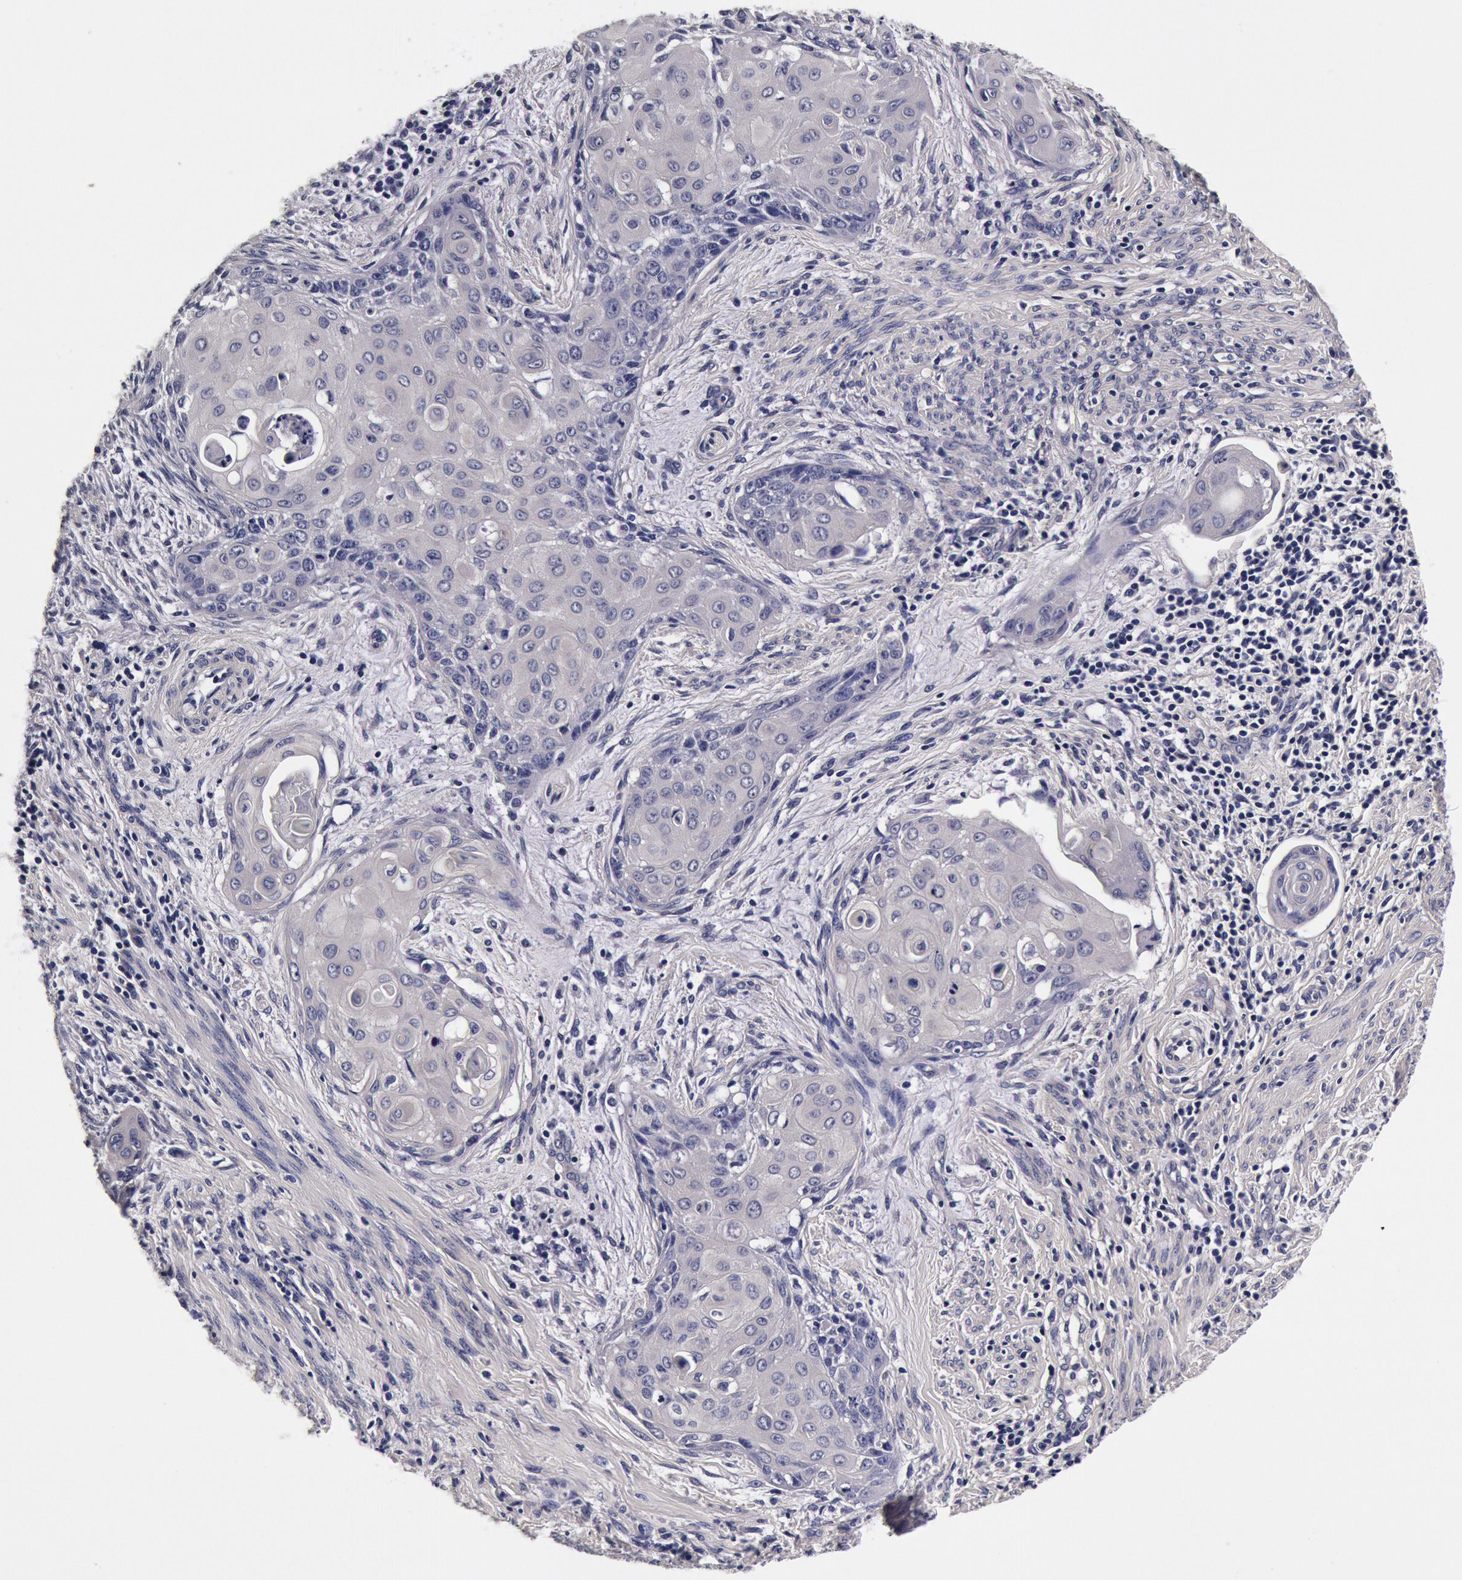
{"staining": {"intensity": "negative", "quantity": "none", "location": "none"}, "tissue": "cervical cancer", "cell_type": "Tumor cells", "image_type": "cancer", "snomed": [{"axis": "morphology", "description": "Squamous cell carcinoma, NOS"}, {"axis": "topography", "description": "Cervix"}], "caption": "The immunohistochemistry micrograph has no significant positivity in tumor cells of cervical squamous cell carcinoma tissue.", "gene": "CCDC22", "patient": {"sex": "female", "age": 33}}